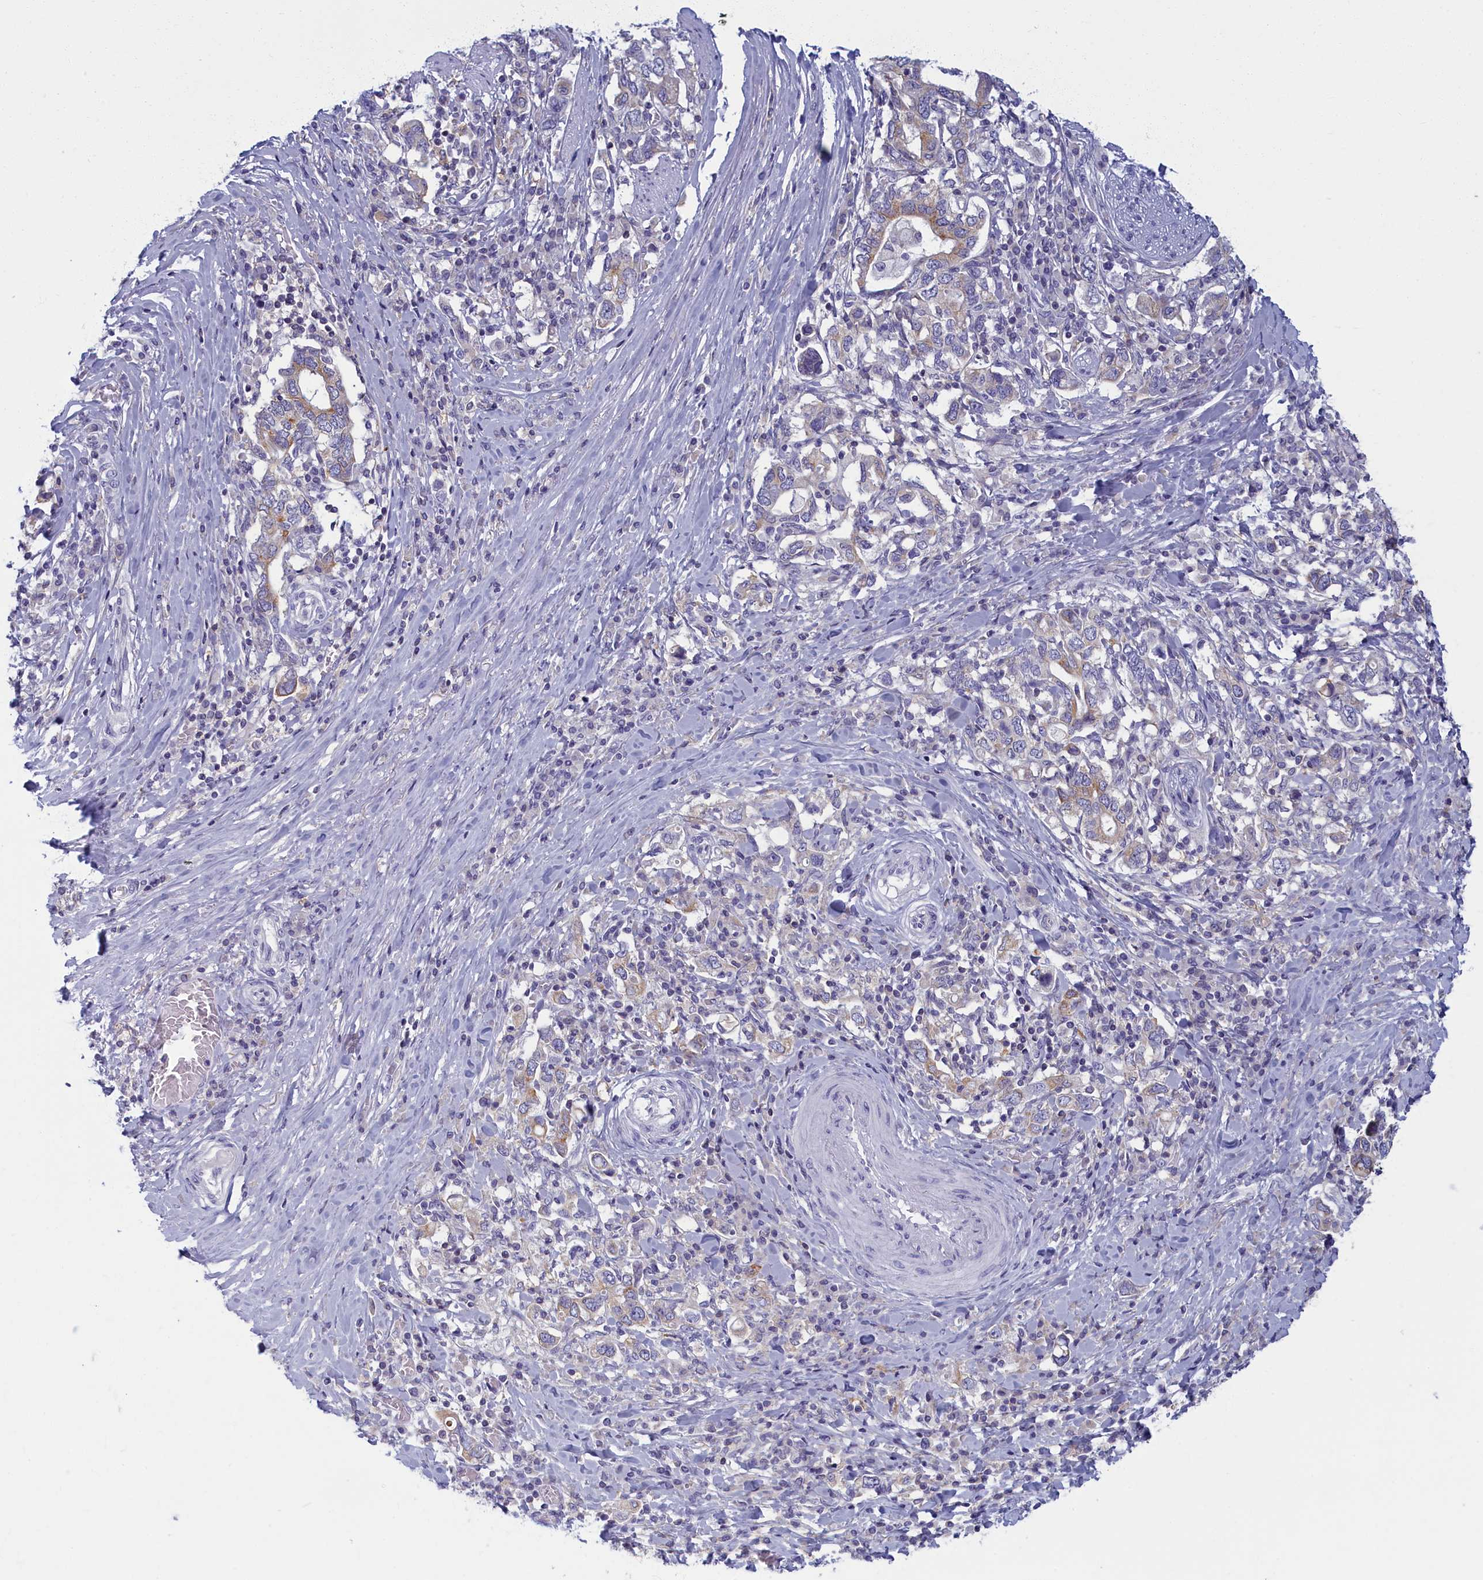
{"staining": {"intensity": "moderate", "quantity": "<25%", "location": "cytoplasmic/membranous"}, "tissue": "stomach cancer", "cell_type": "Tumor cells", "image_type": "cancer", "snomed": [{"axis": "morphology", "description": "Adenocarcinoma, NOS"}, {"axis": "topography", "description": "Stomach, upper"}, {"axis": "topography", "description": "Stomach"}], "caption": "Moderate cytoplasmic/membranous expression for a protein is present in about <25% of tumor cells of stomach cancer (adenocarcinoma) using immunohistochemistry (IHC).", "gene": "NOL10", "patient": {"sex": "male", "age": 62}}